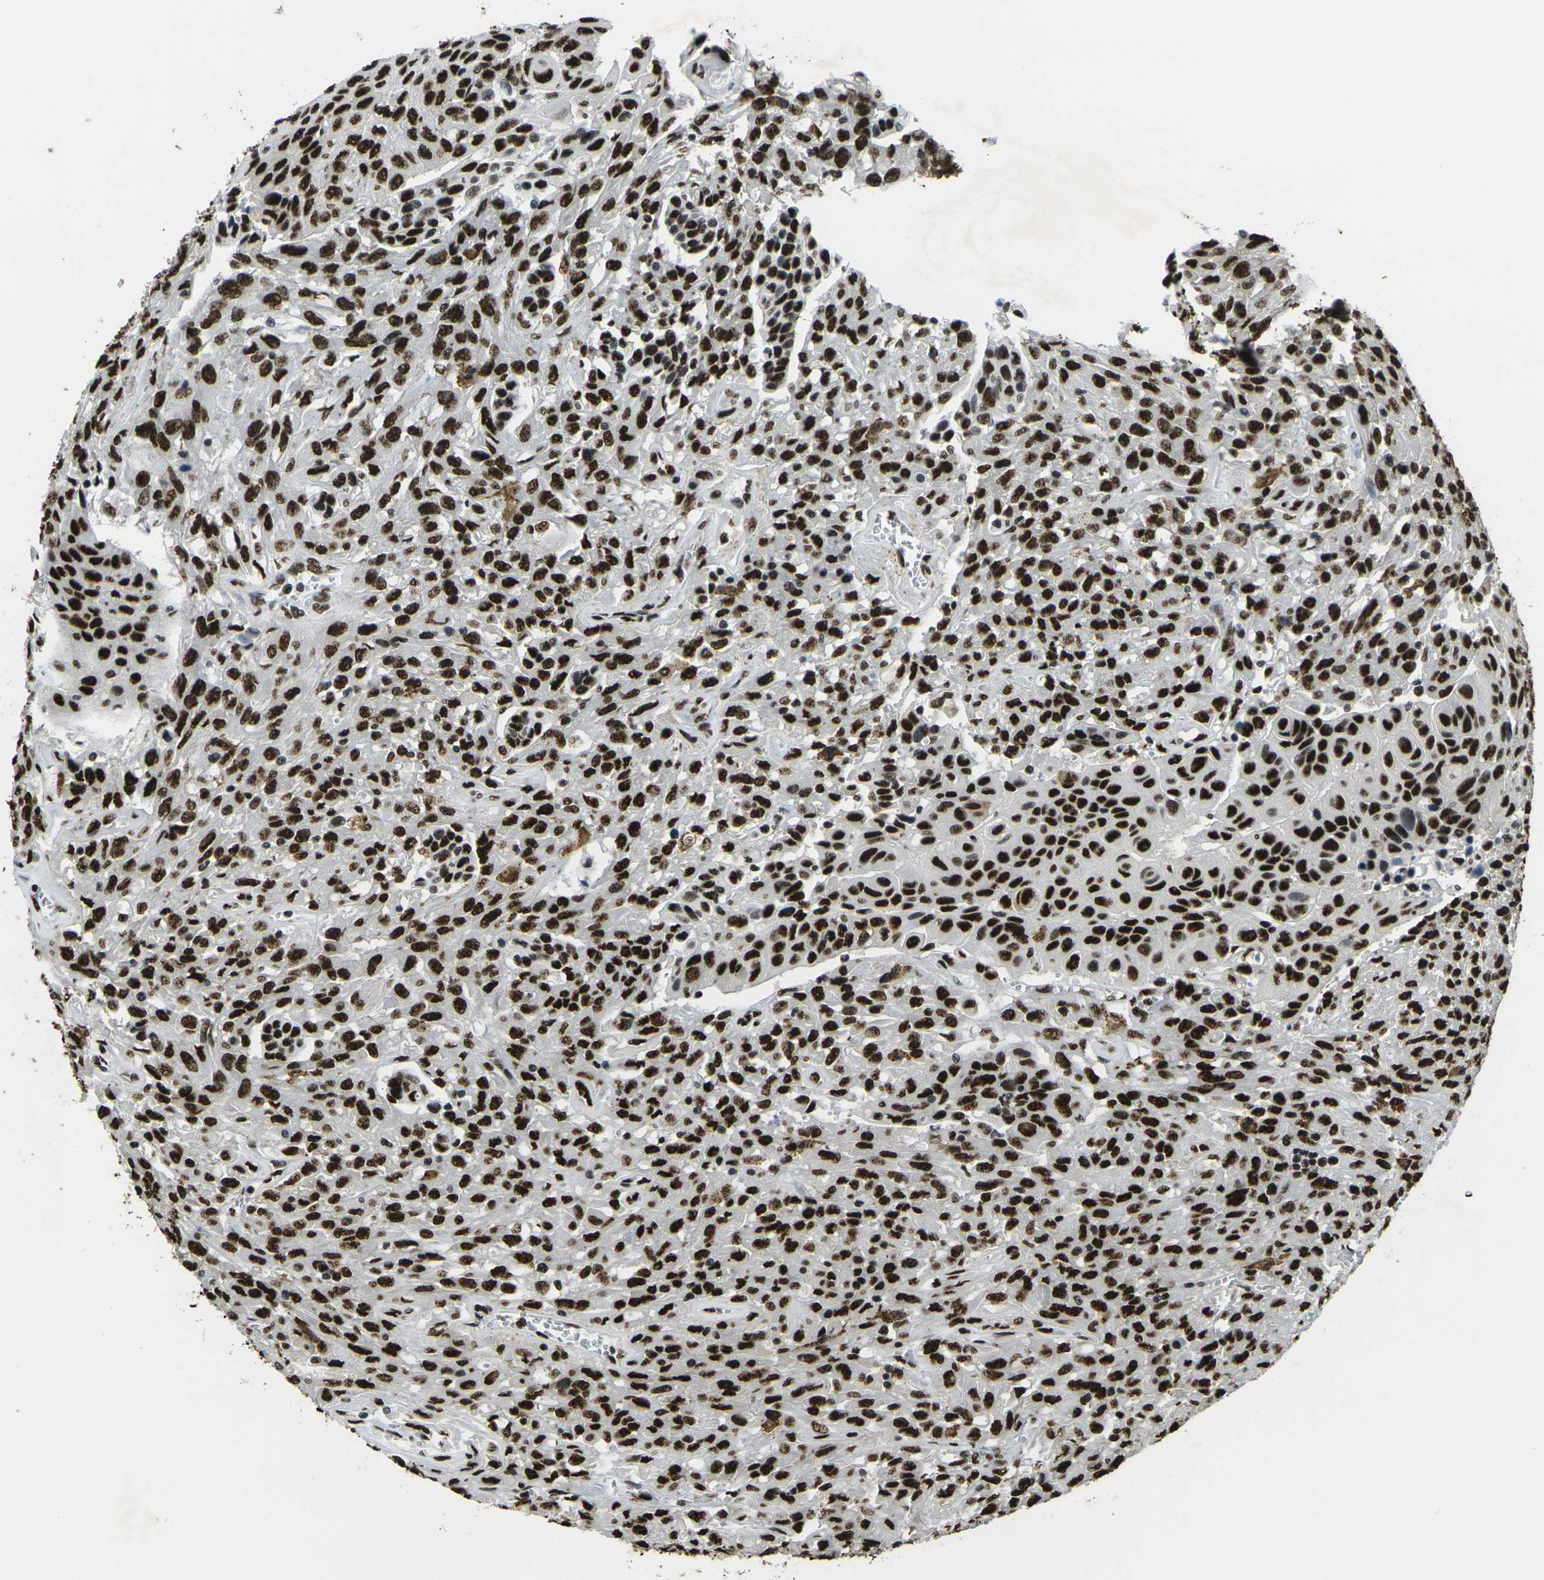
{"staining": {"intensity": "strong", "quantity": ">75%", "location": "nuclear"}, "tissue": "urothelial cancer", "cell_type": "Tumor cells", "image_type": "cancer", "snomed": [{"axis": "morphology", "description": "Urothelial carcinoma, High grade"}, {"axis": "topography", "description": "Urinary bladder"}], "caption": "Immunohistochemical staining of human urothelial carcinoma (high-grade) displays high levels of strong nuclear protein positivity in about >75% of tumor cells. Immunohistochemistry stains the protein of interest in brown and the nuclei are stained blue.", "gene": "SMARCC1", "patient": {"sex": "male", "age": 66}}